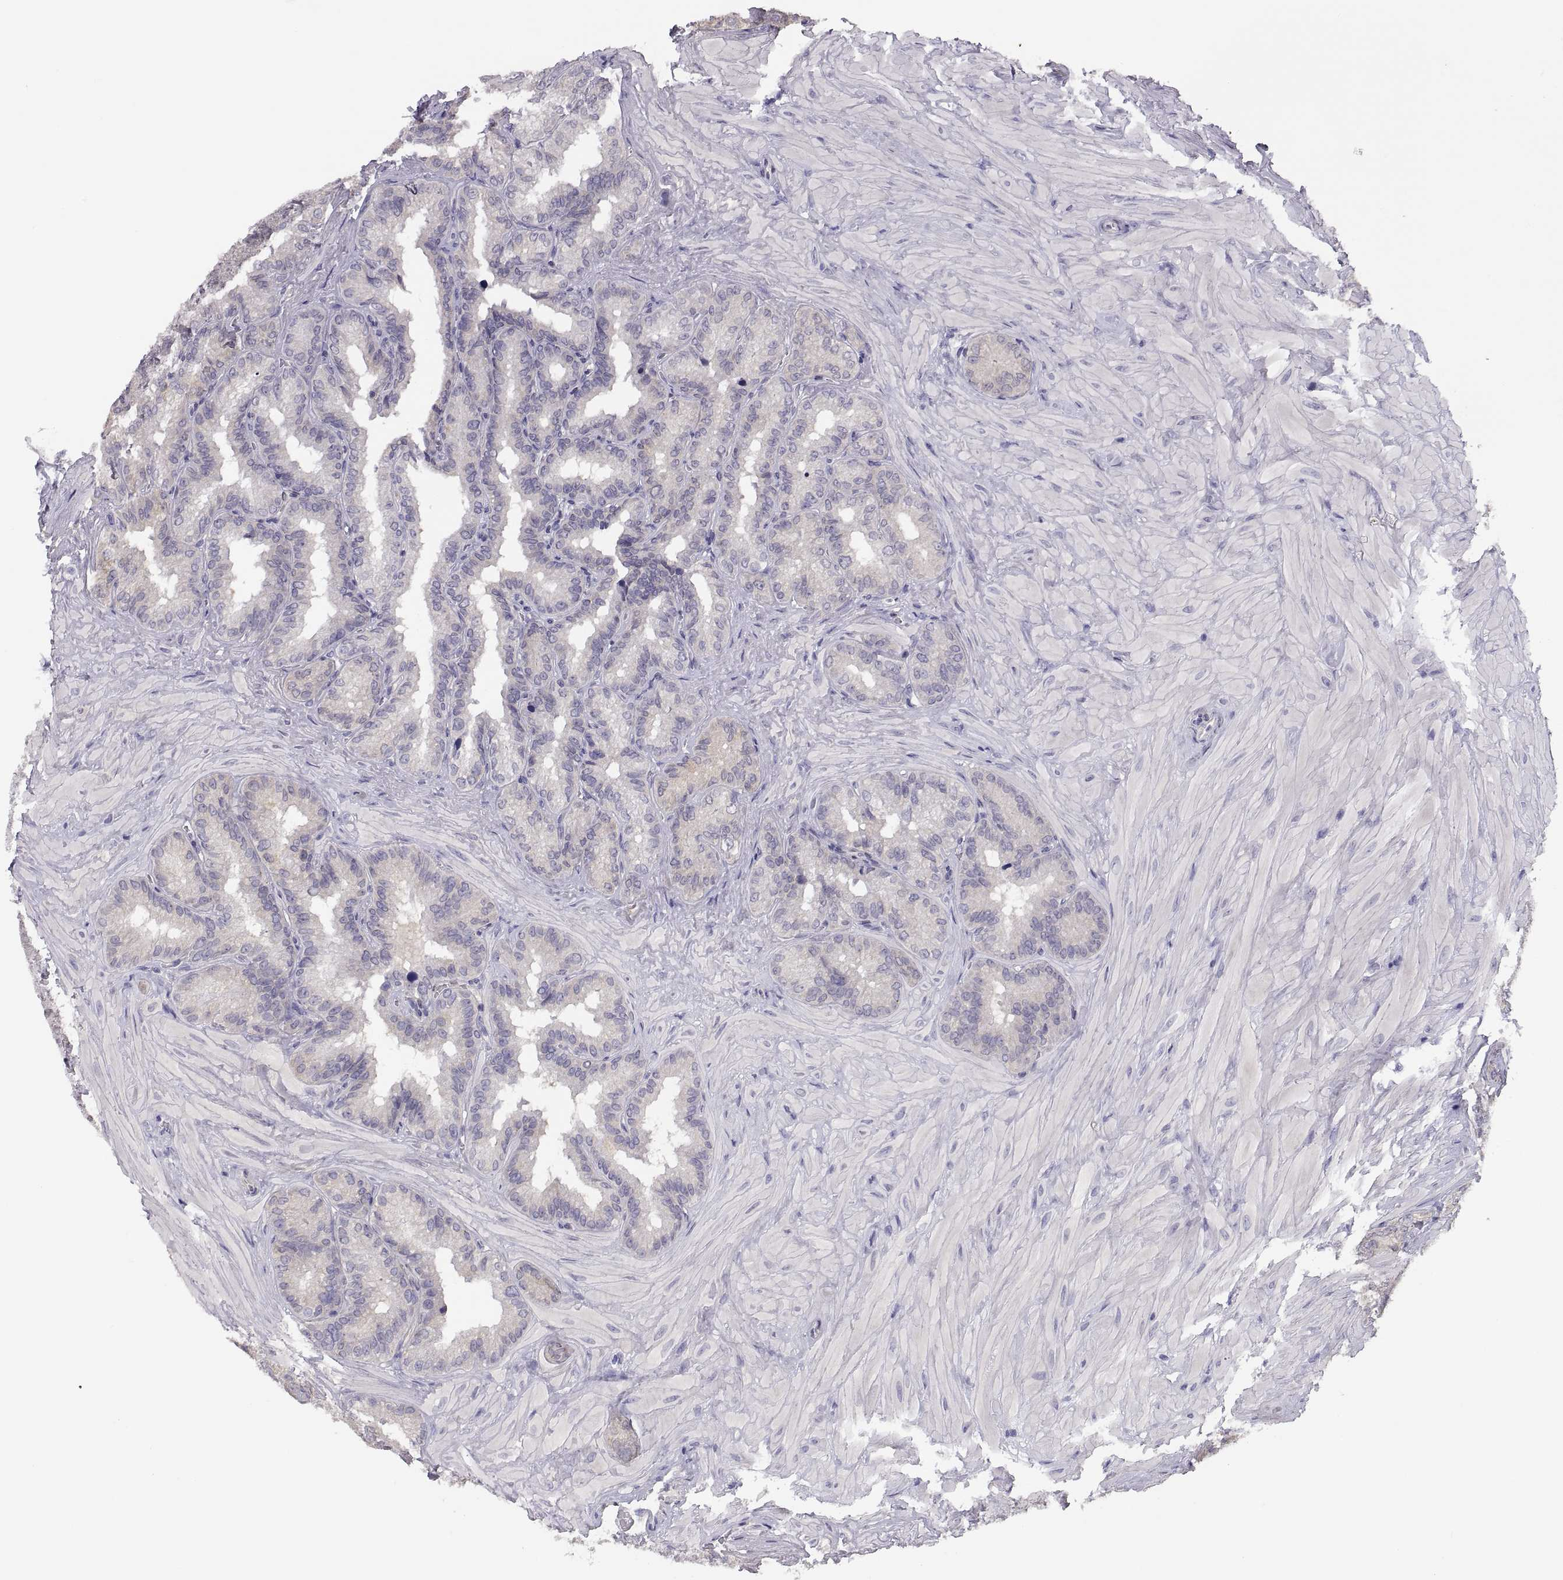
{"staining": {"intensity": "negative", "quantity": "none", "location": "none"}, "tissue": "seminal vesicle", "cell_type": "Glandular cells", "image_type": "normal", "snomed": [{"axis": "morphology", "description": "Normal tissue, NOS"}, {"axis": "topography", "description": "Seminal veicle"}], "caption": "This micrograph is of unremarkable seminal vesicle stained with IHC to label a protein in brown with the nuclei are counter-stained blue. There is no staining in glandular cells.", "gene": "STRC", "patient": {"sex": "male", "age": 37}}